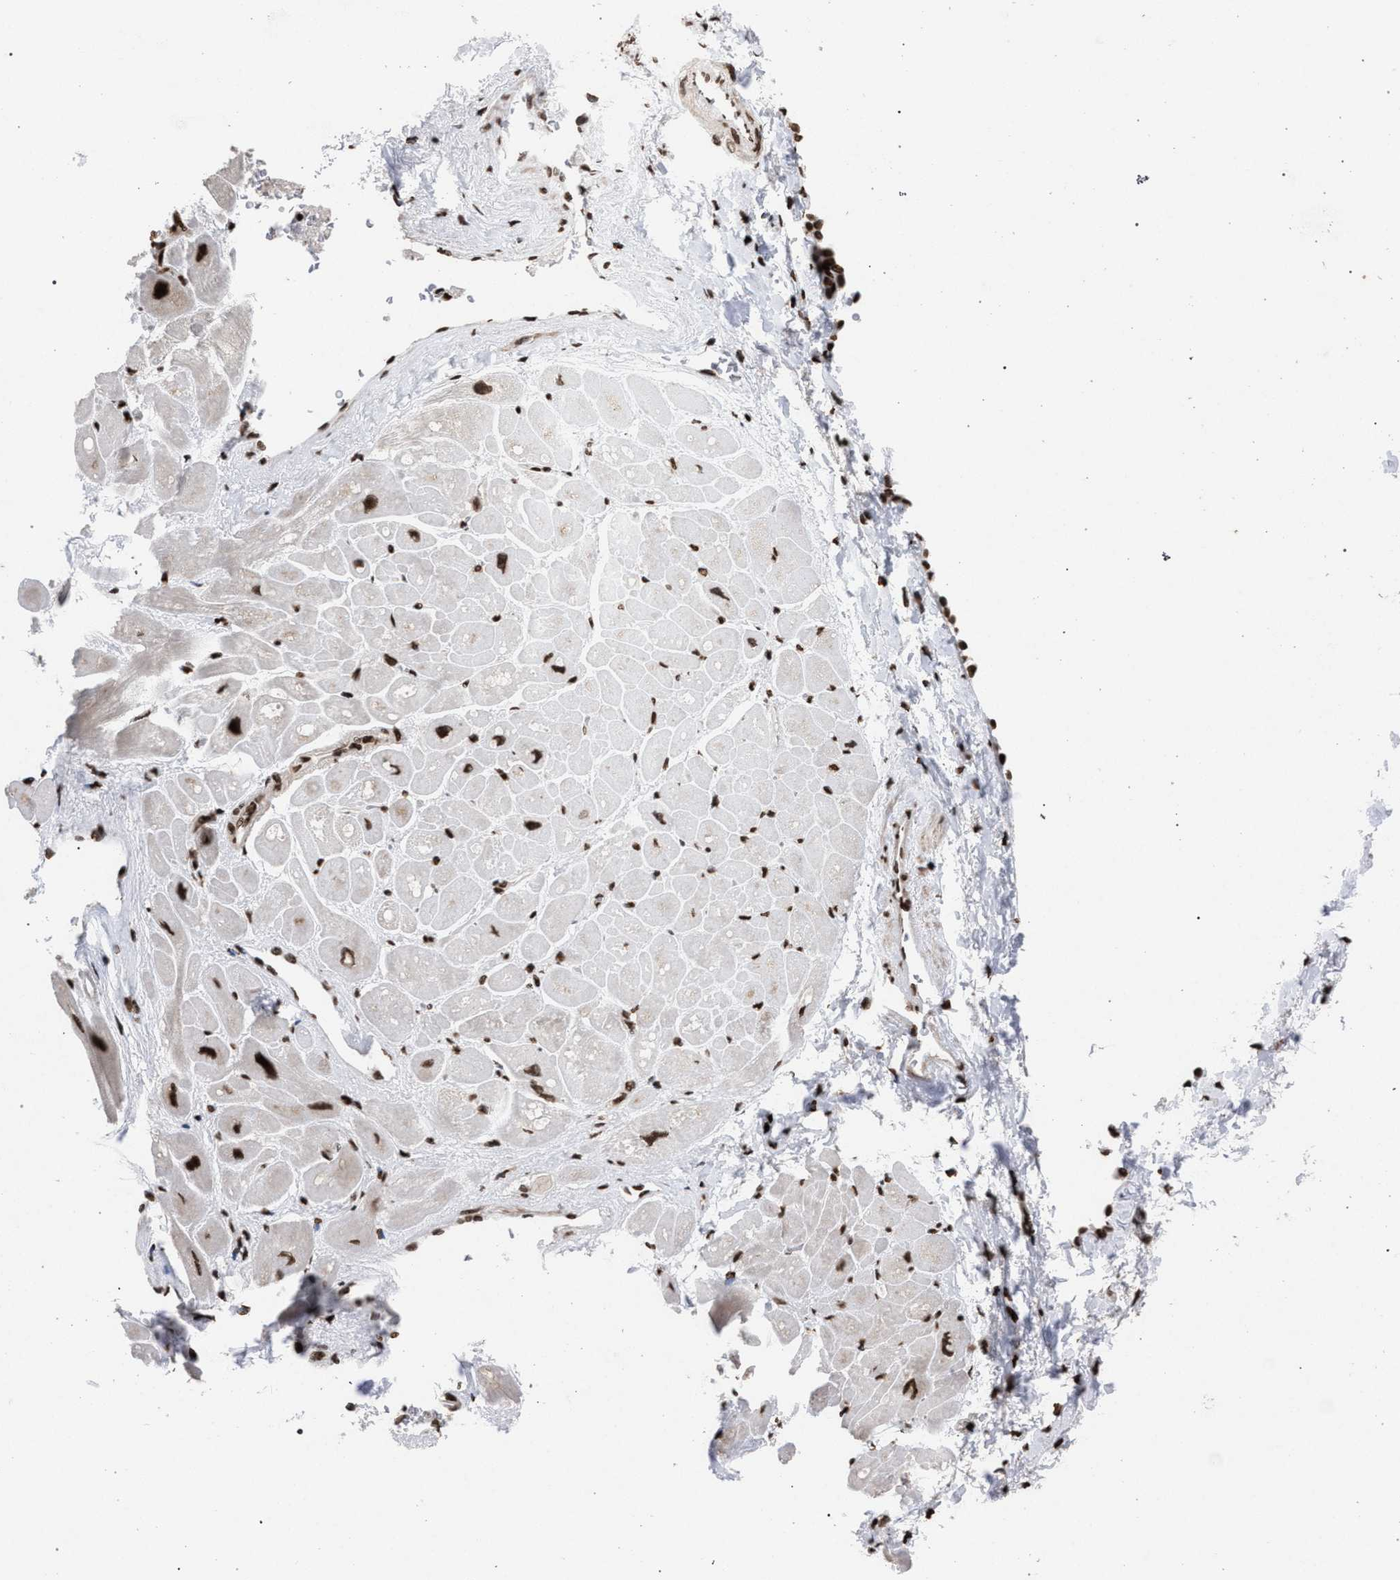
{"staining": {"intensity": "strong", "quantity": ">75%", "location": "nuclear"}, "tissue": "heart muscle", "cell_type": "Cardiomyocytes", "image_type": "normal", "snomed": [{"axis": "morphology", "description": "Normal tissue, NOS"}, {"axis": "topography", "description": "Heart"}], "caption": "The photomicrograph shows a brown stain indicating the presence of a protein in the nuclear of cardiomyocytes in heart muscle. The protein of interest is stained brown, and the nuclei are stained in blue (DAB (3,3'-diaminobenzidine) IHC with brightfield microscopy, high magnification).", "gene": "FOXD3", "patient": {"sex": "male", "age": 49}}